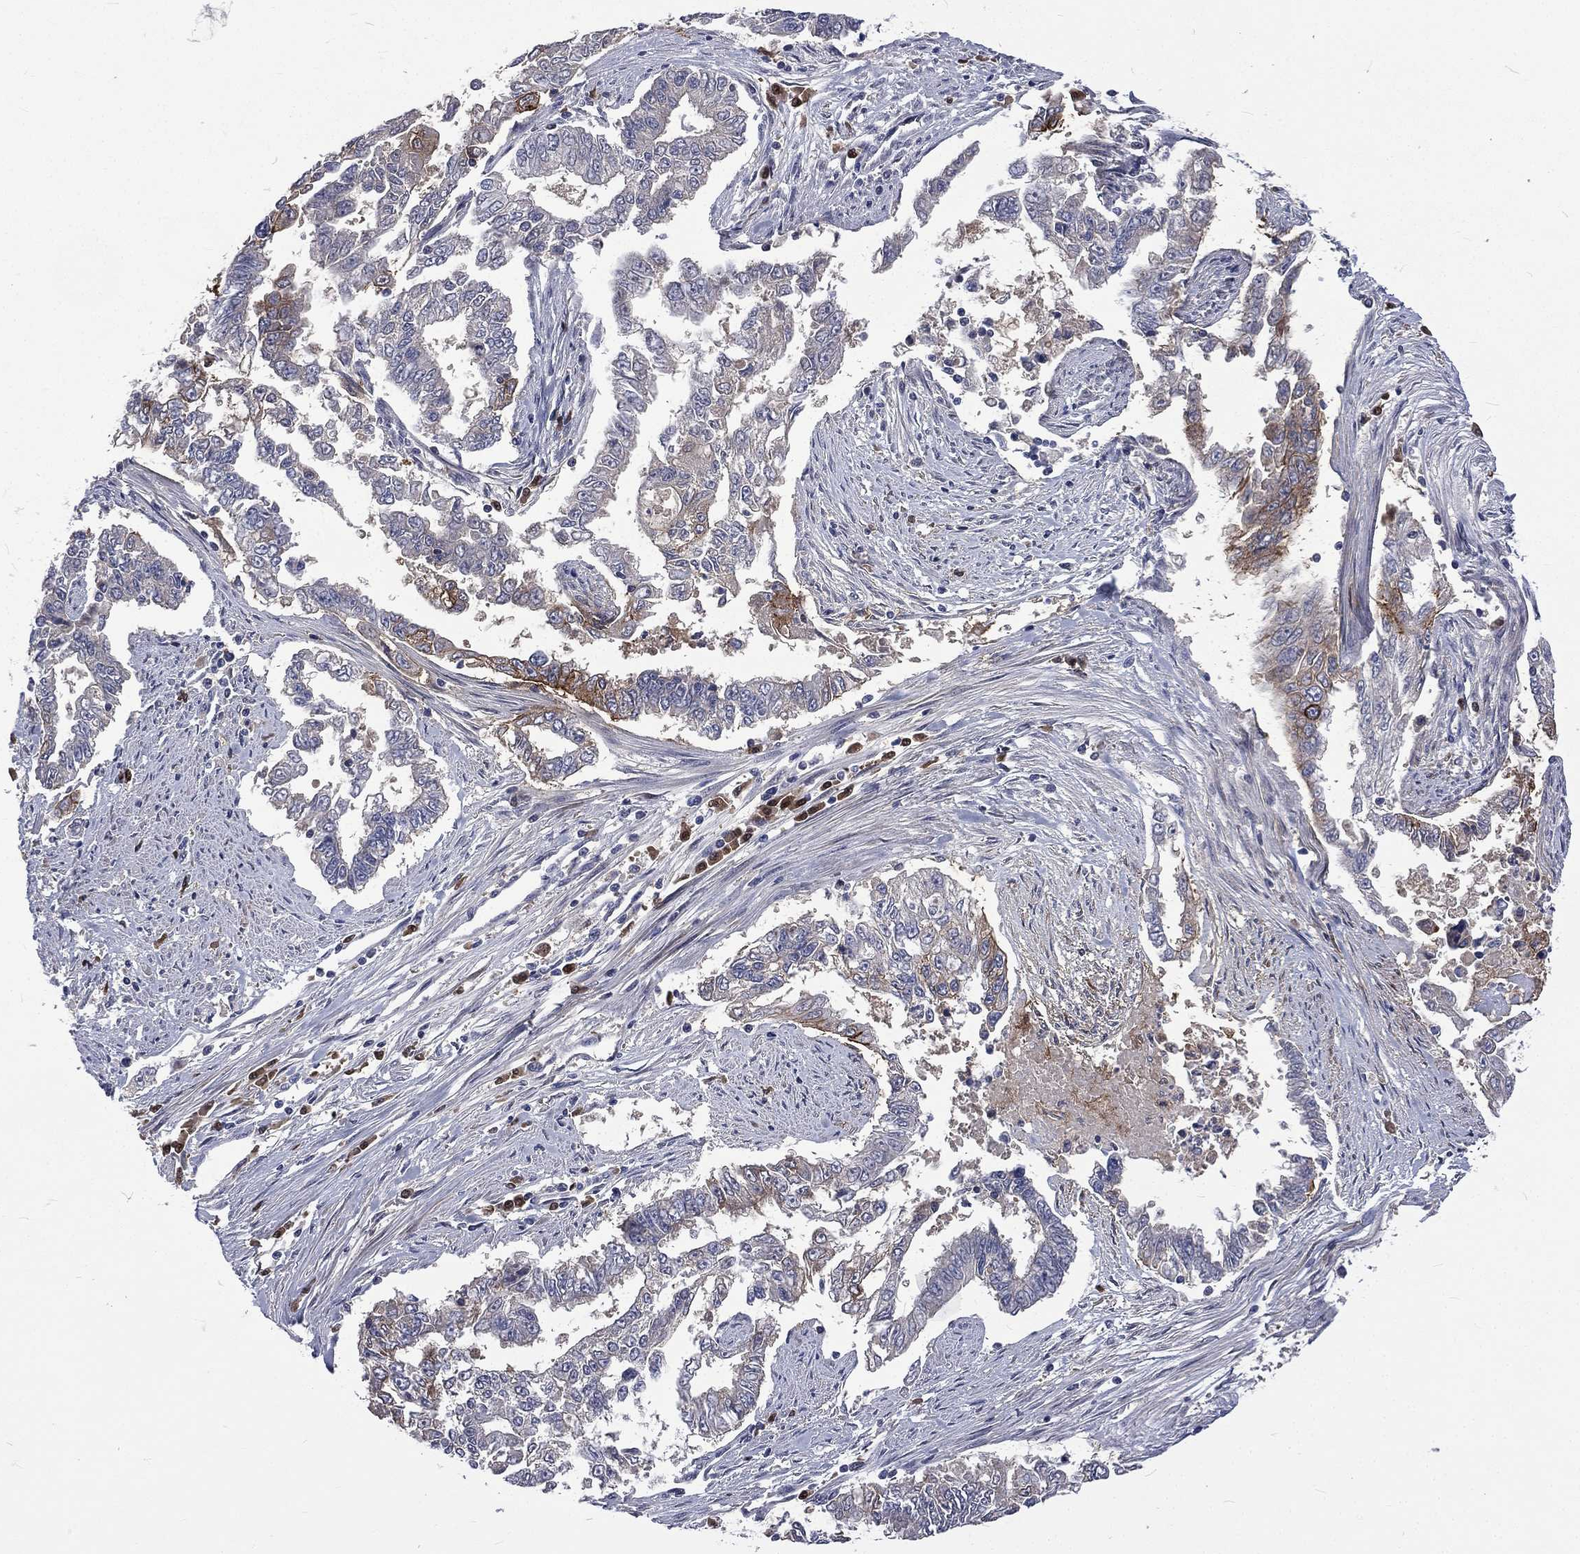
{"staining": {"intensity": "moderate", "quantity": "<25%", "location": "cytoplasmic/membranous"}, "tissue": "endometrial cancer", "cell_type": "Tumor cells", "image_type": "cancer", "snomed": [{"axis": "morphology", "description": "Adenocarcinoma, NOS"}, {"axis": "topography", "description": "Uterus"}], "caption": "Human endometrial cancer (adenocarcinoma) stained with a brown dye shows moderate cytoplasmic/membranous positive staining in about <25% of tumor cells.", "gene": "CA12", "patient": {"sex": "female", "age": 59}}